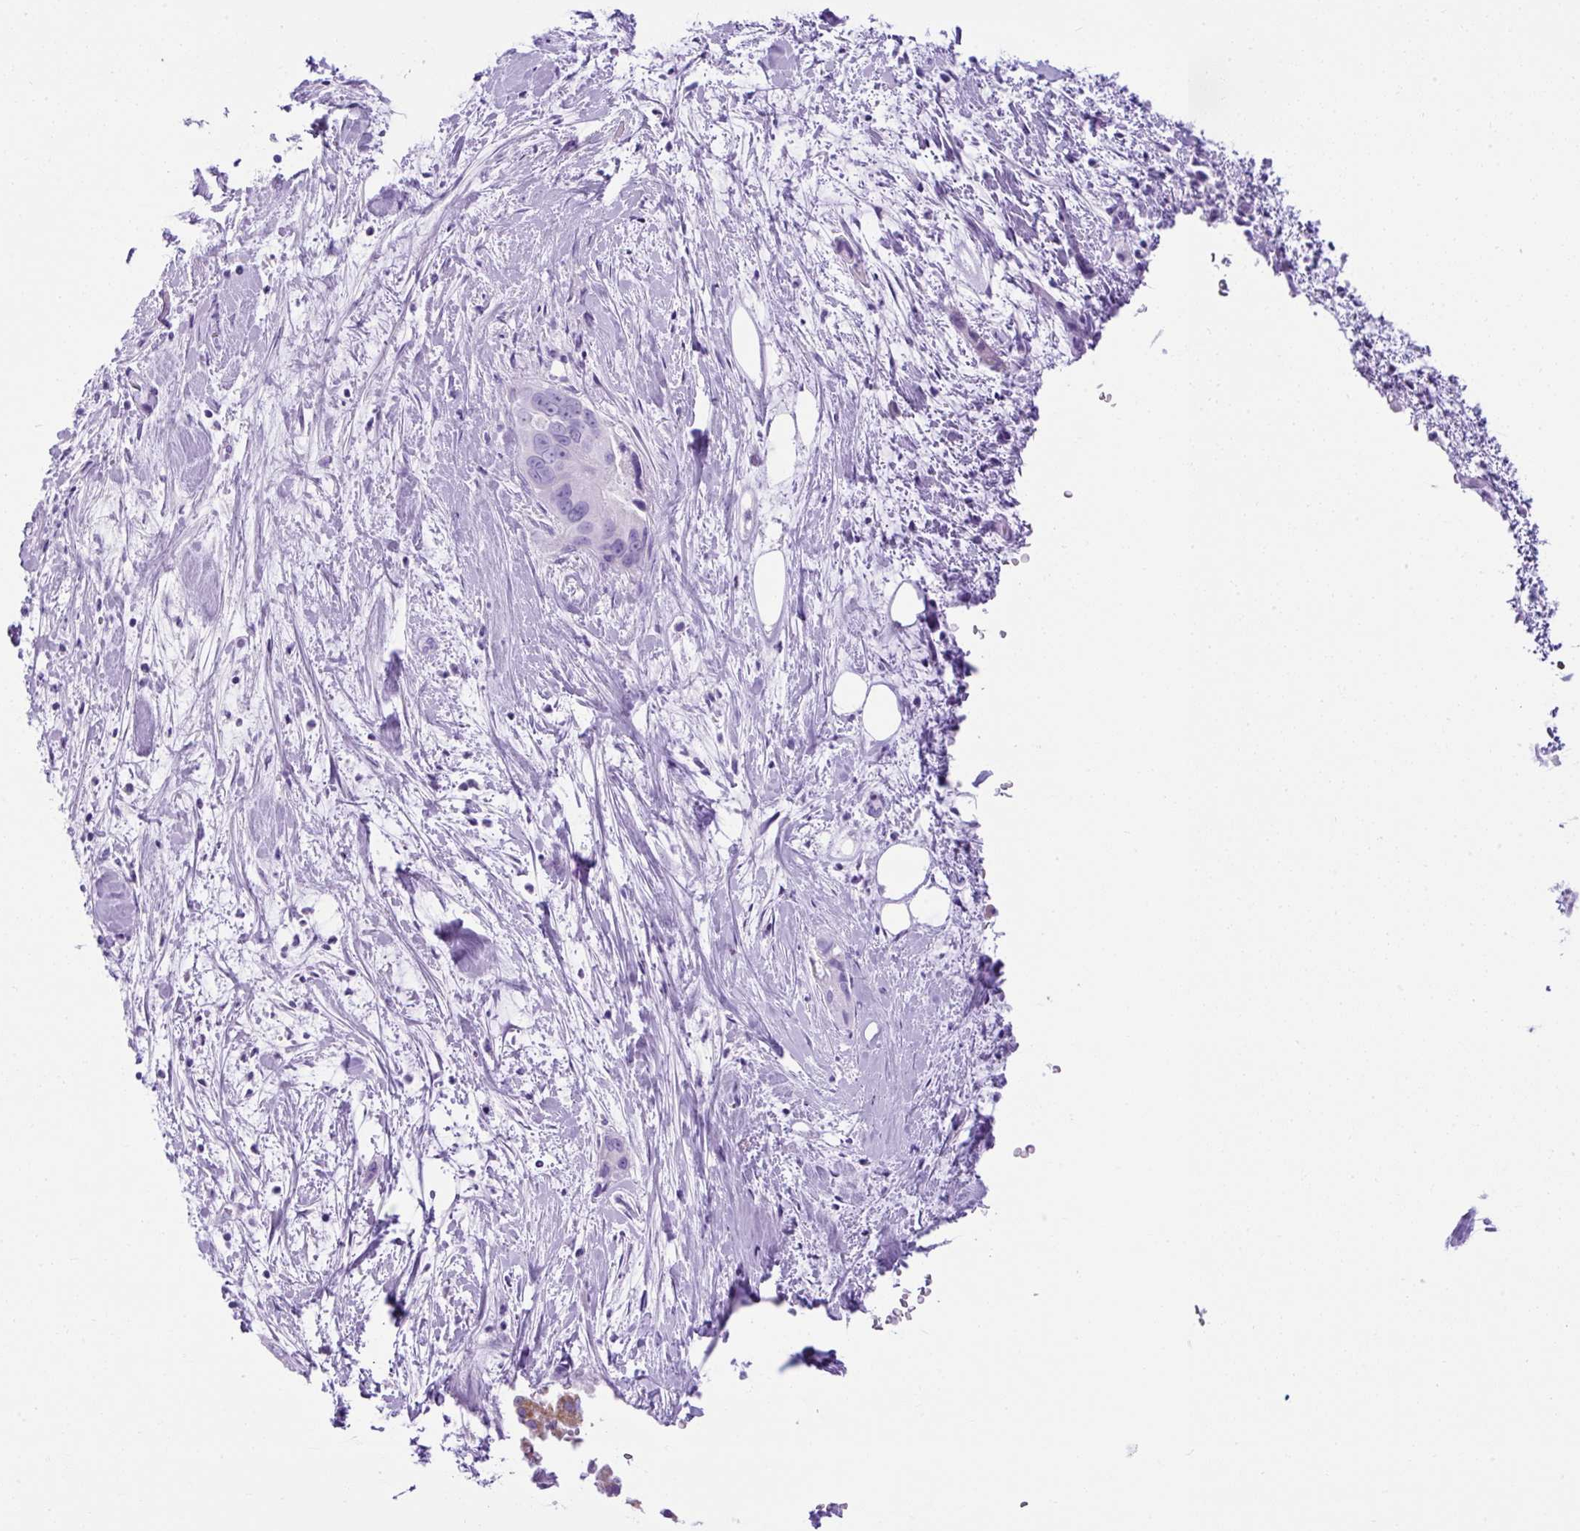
{"staining": {"intensity": "negative", "quantity": "none", "location": "none"}, "tissue": "pancreatic cancer", "cell_type": "Tumor cells", "image_type": "cancer", "snomed": [{"axis": "morphology", "description": "Adenocarcinoma, NOS"}, {"axis": "topography", "description": "Pancreas"}], "caption": "A histopathology image of pancreatic cancer (adenocarcinoma) stained for a protein shows no brown staining in tumor cells.", "gene": "KRT12", "patient": {"sex": "female", "age": 78}}